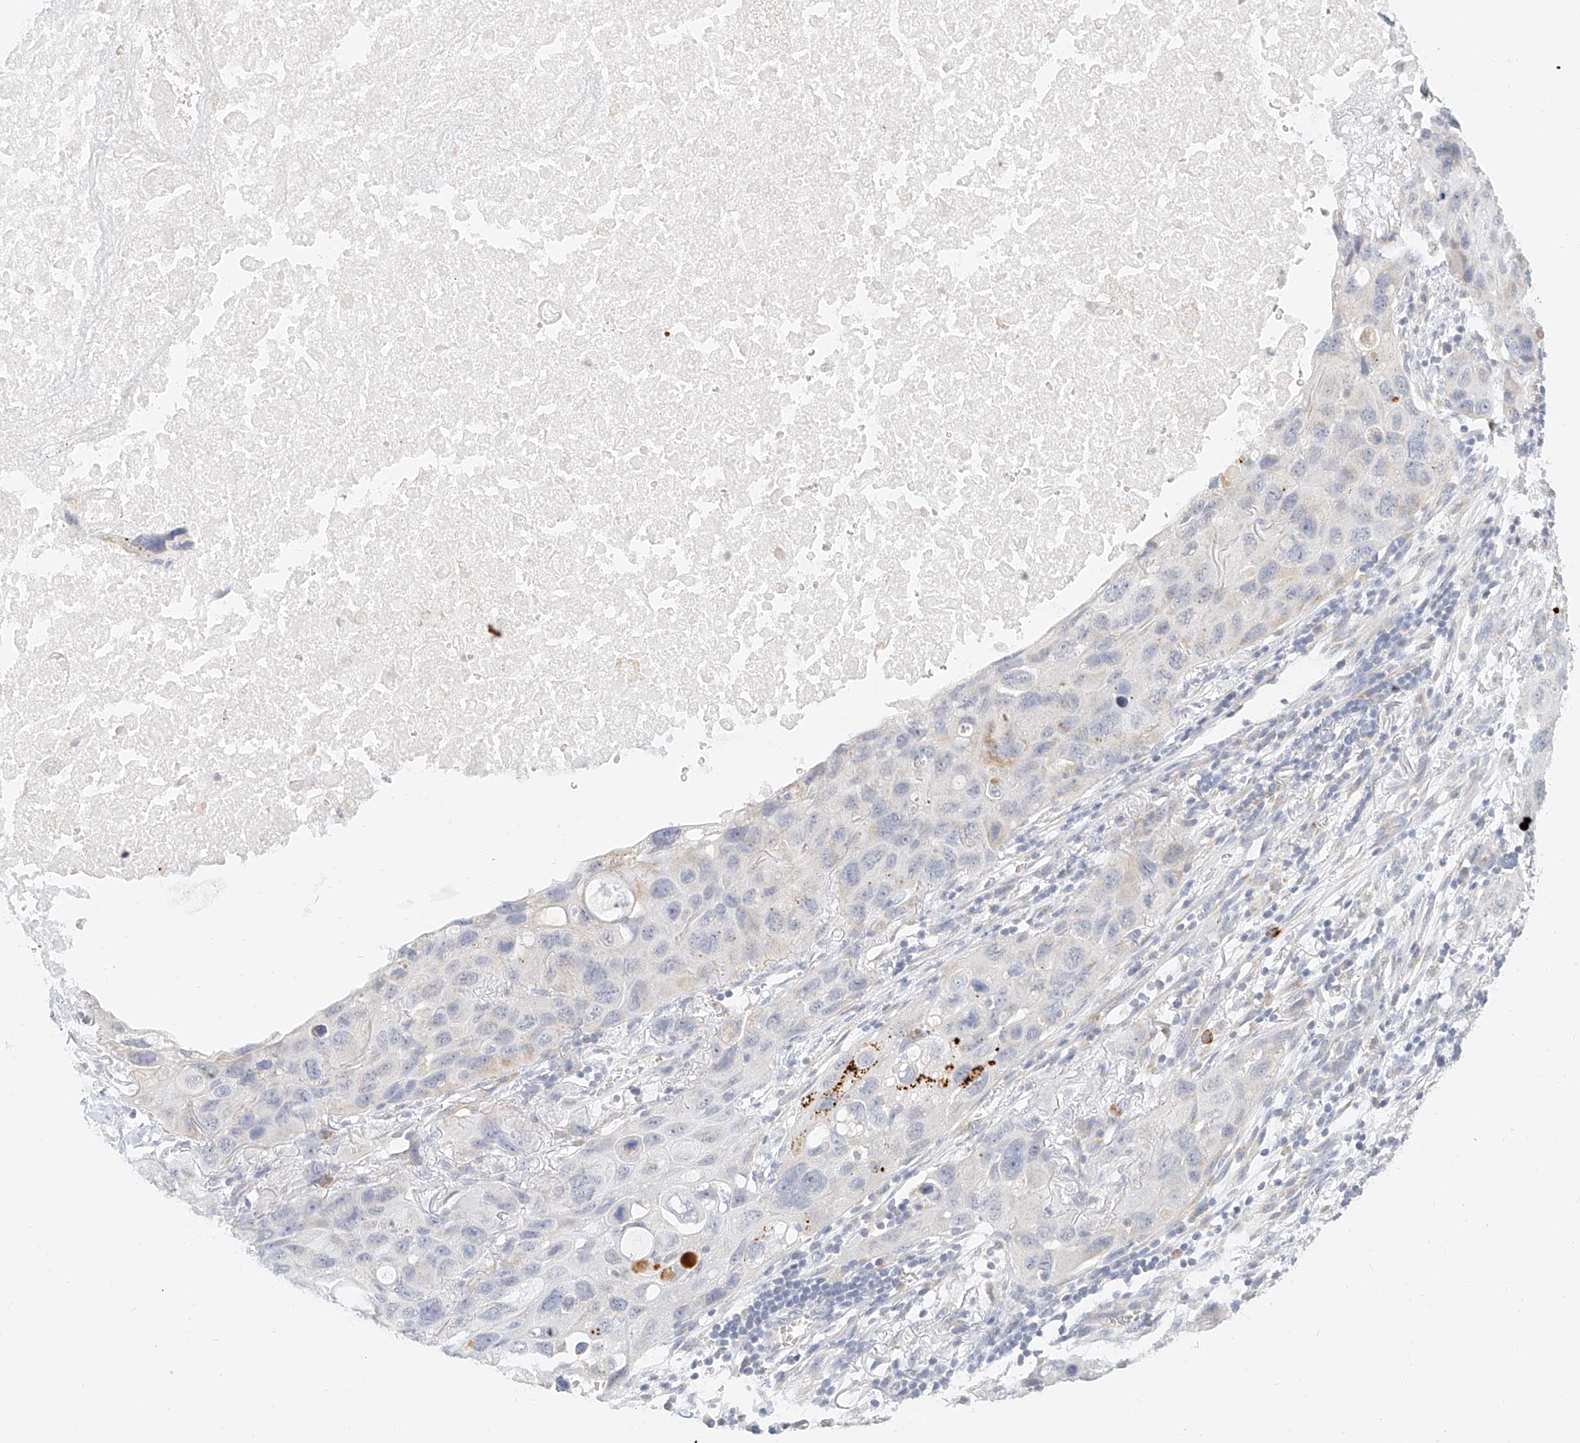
{"staining": {"intensity": "negative", "quantity": "none", "location": "none"}, "tissue": "lung cancer", "cell_type": "Tumor cells", "image_type": "cancer", "snomed": [{"axis": "morphology", "description": "Squamous cell carcinoma, NOS"}, {"axis": "topography", "description": "Lung"}], "caption": "Protein analysis of lung cancer demonstrates no significant positivity in tumor cells.", "gene": "CXorf58", "patient": {"sex": "female", "age": 73}}